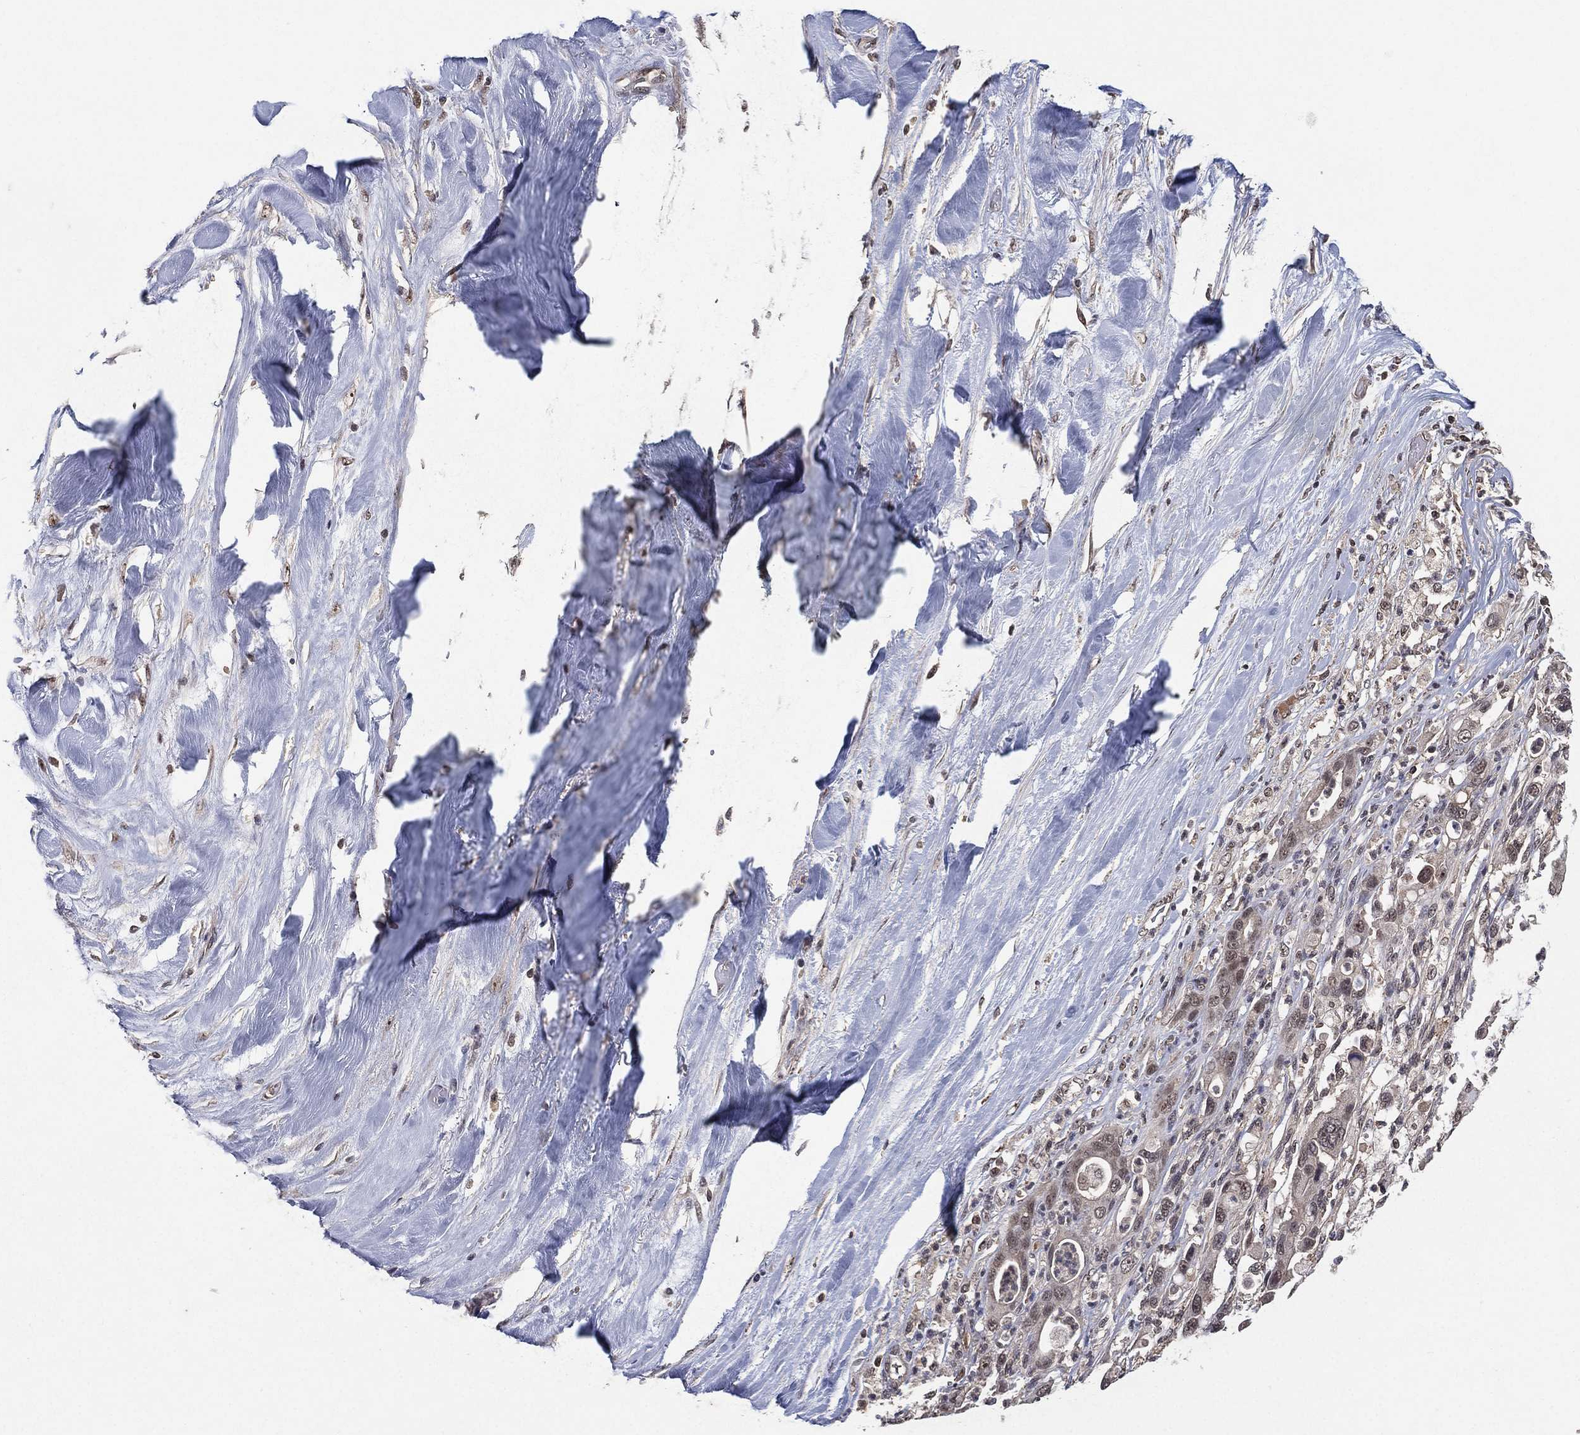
{"staining": {"intensity": "negative", "quantity": "none", "location": "none"}, "tissue": "liver cancer", "cell_type": "Tumor cells", "image_type": "cancer", "snomed": [{"axis": "morphology", "description": "Cholangiocarcinoma"}, {"axis": "topography", "description": "Liver"}], "caption": "A high-resolution image shows immunohistochemistry staining of liver cancer (cholangiocarcinoma), which reveals no significant expression in tumor cells.", "gene": "NELFCD", "patient": {"sex": "female", "age": 54}}